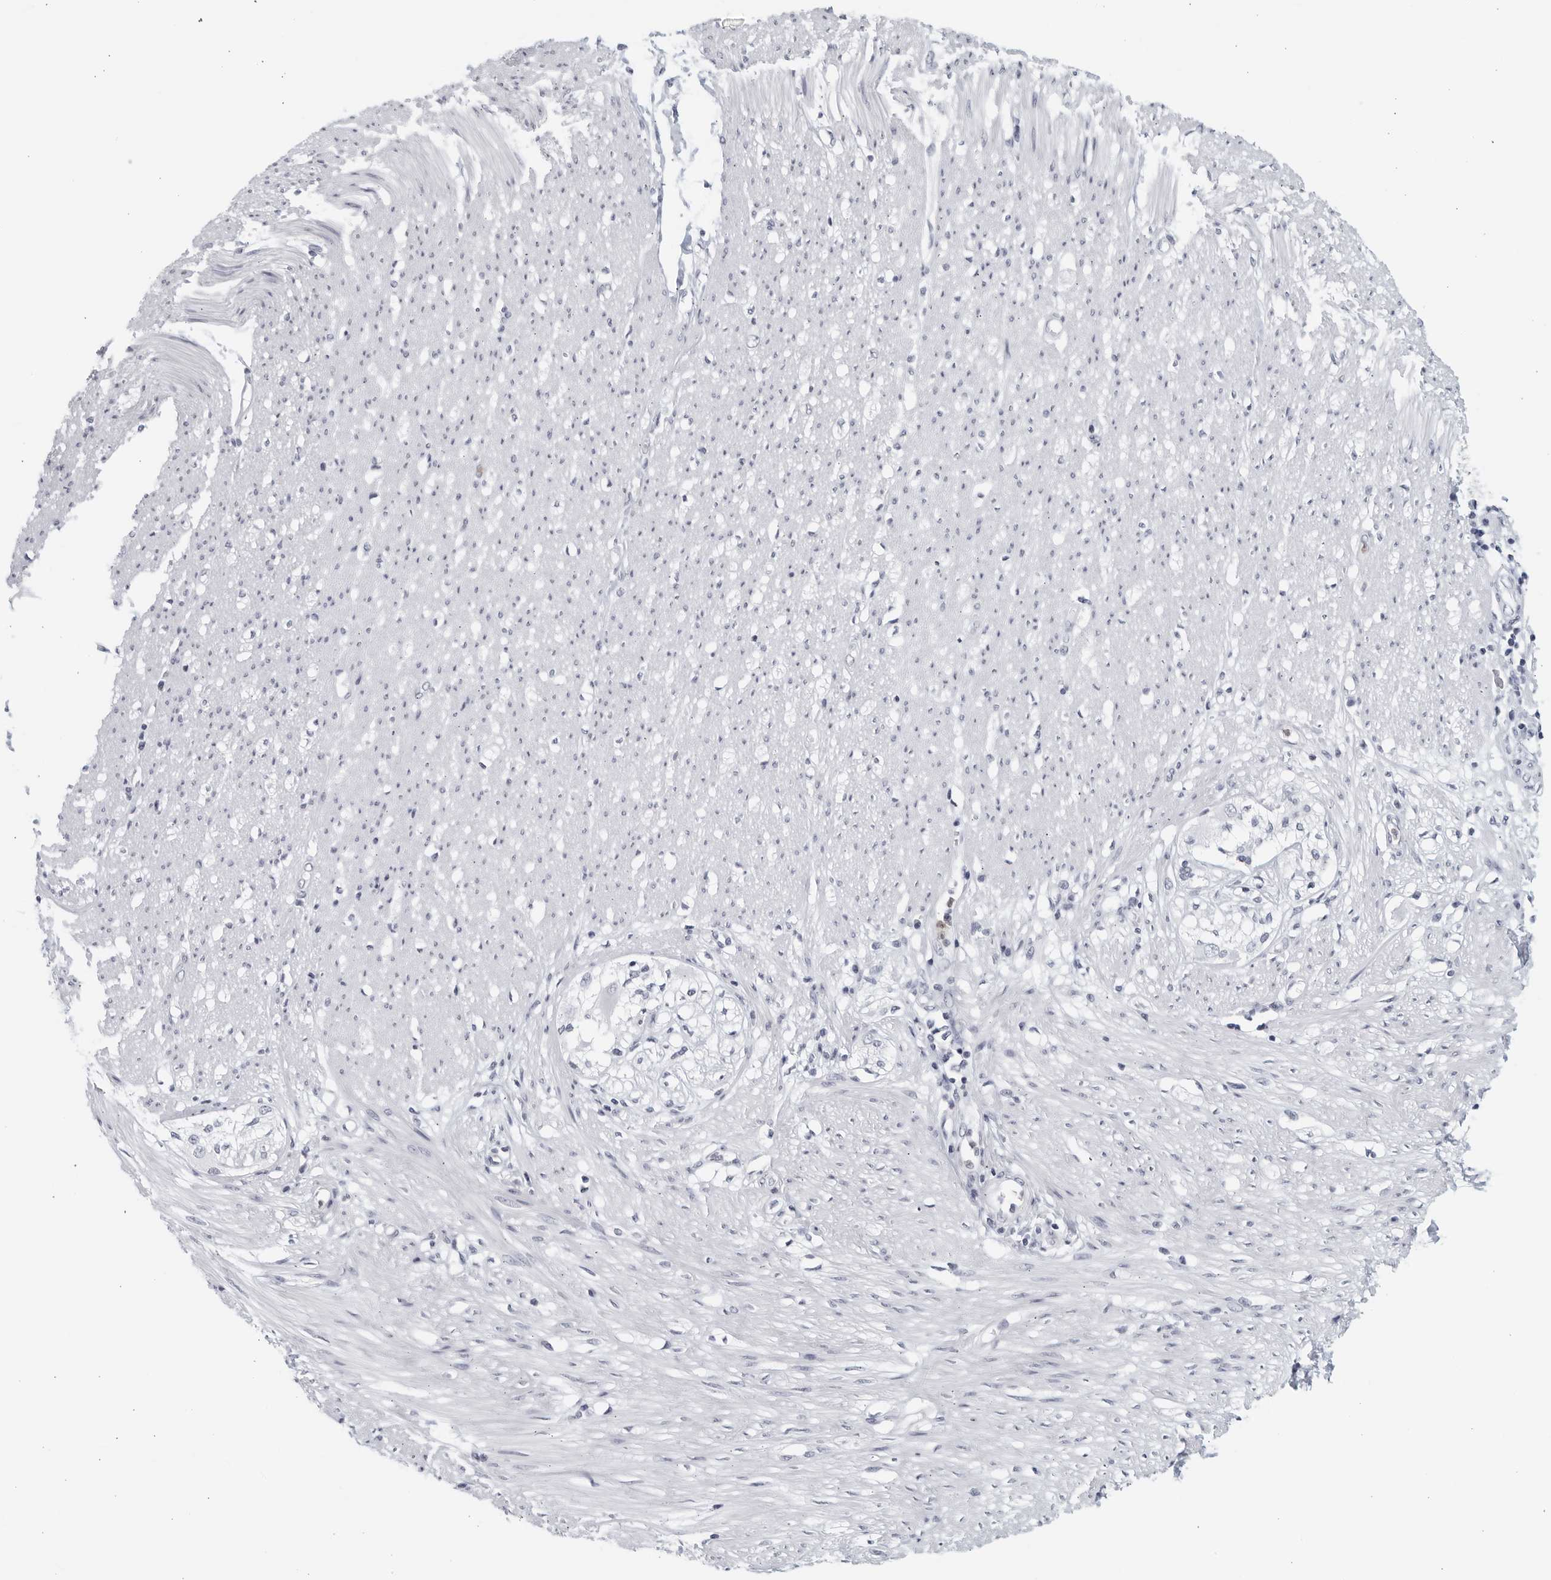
{"staining": {"intensity": "negative", "quantity": "none", "location": "none"}, "tissue": "smooth muscle", "cell_type": "Smooth muscle cells", "image_type": "normal", "snomed": [{"axis": "morphology", "description": "Normal tissue, NOS"}, {"axis": "morphology", "description": "Adenocarcinoma, NOS"}, {"axis": "topography", "description": "Colon"}, {"axis": "topography", "description": "Peripheral nerve tissue"}], "caption": "Immunohistochemistry (IHC) micrograph of benign smooth muscle: smooth muscle stained with DAB (3,3'-diaminobenzidine) reveals no significant protein expression in smooth muscle cells.", "gene": "KLK7", "patient": {"sex": "male", "age": 14}}